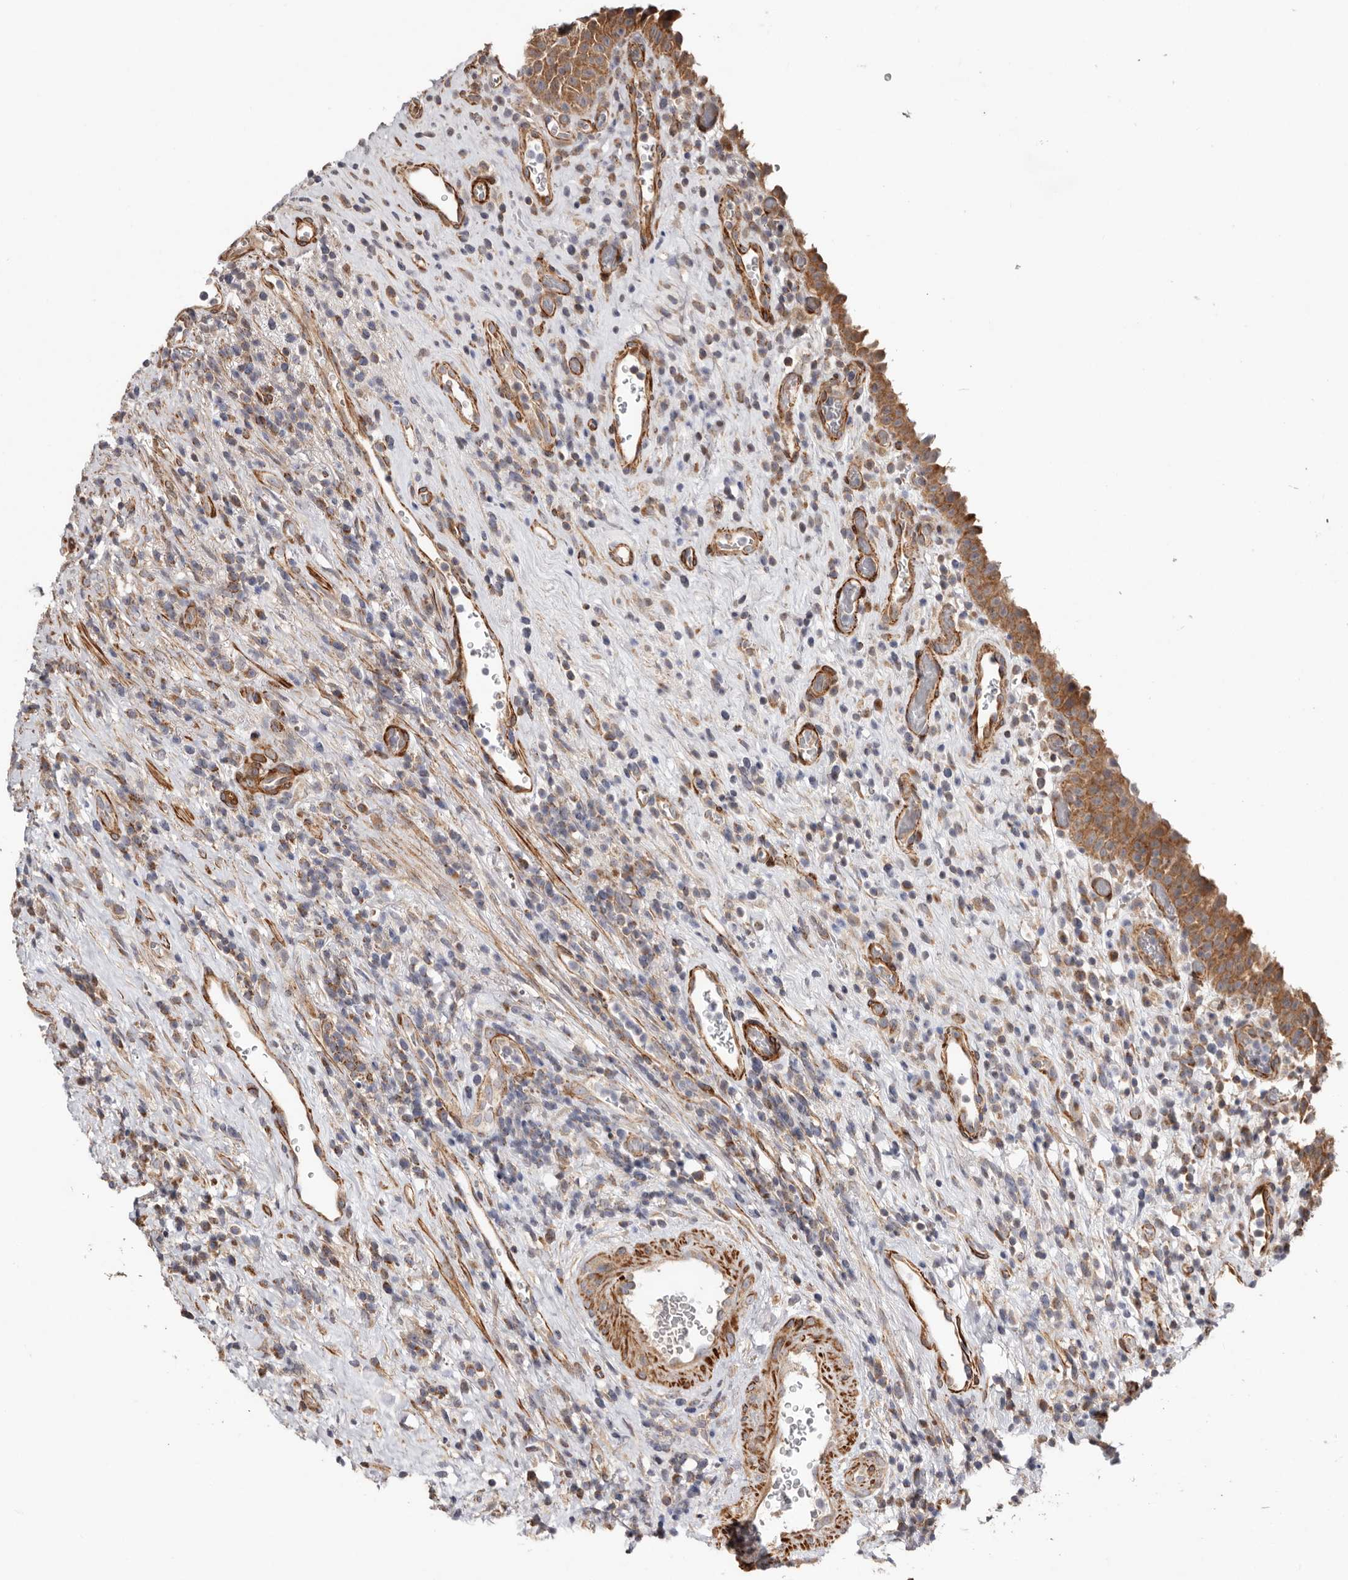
{"staining": {"intensity": "moderate", "quantity": ">75%", "location": "cytoplasmic/membranous"}, "tissue": "urinary bladder", "cell_type": "Urothelial cells", "image_type": "normal", "snomed": [{"axis": "morphology", "description": "Normal tissue, NOS"}, {"axis": "morphology", "description": "Inflammation, NOS"}, {"axis": "topography", "description": "Urinary bladder"}], "caption": "Benign urinary bladder exhibits moderate cytoplasmic/membranous positivity in about >75% of urothelial cells, visualized by immunohistochemistry.", "gene": "PROKR1", "patient": {"sex": "female", "age": 75}}